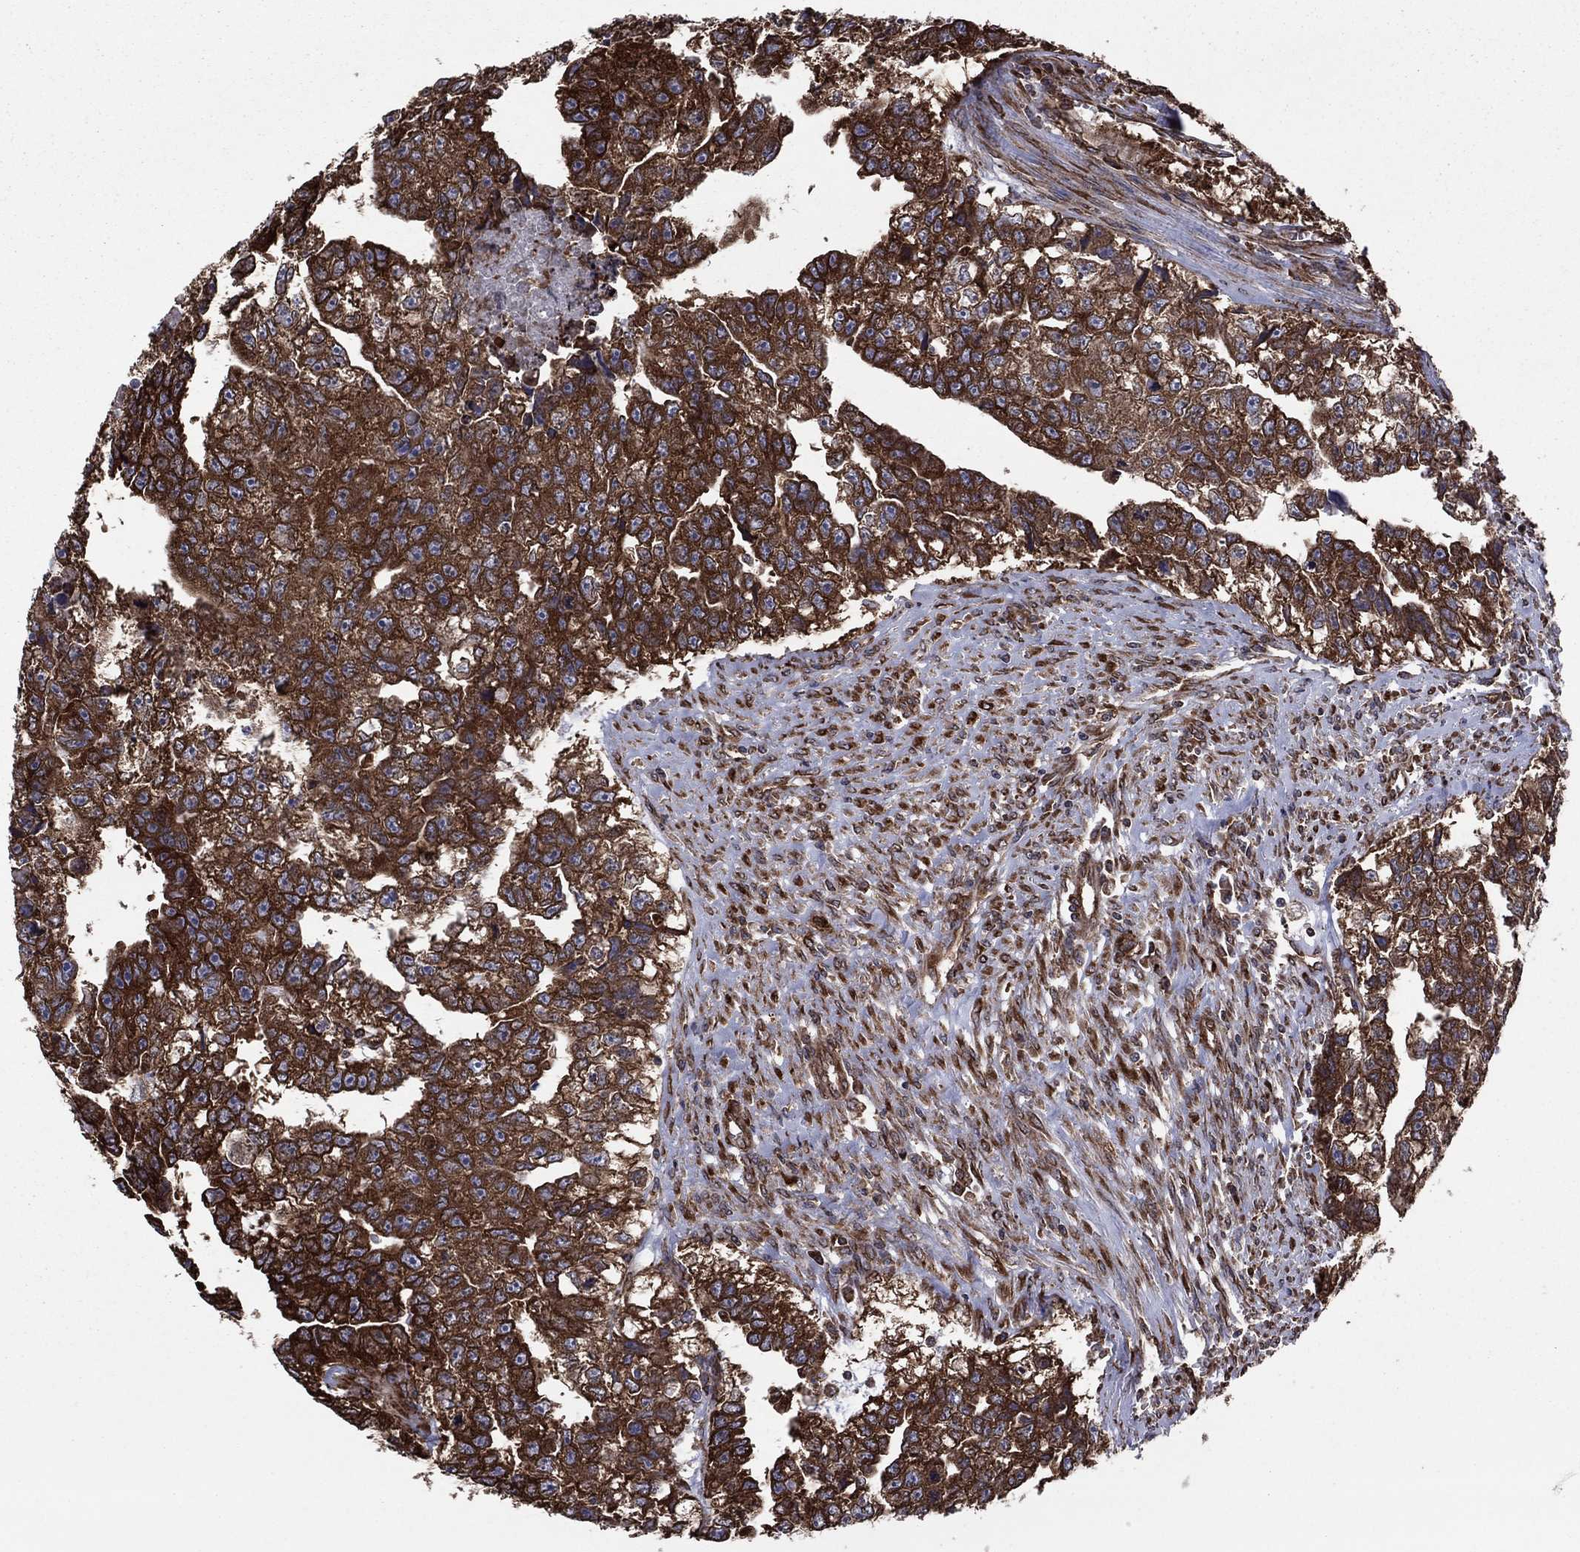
{"staining": {"intensity": "strong", "quantity": ">75%", "location": "cytoplasmic/membranous"}, "tissue": "testis cancer", "cell_type": "Tumor cells", "image_type": "cancer", "snomed": [{"axis": "morphology", "description": "Carcinoma, Embryonal, NOS"}, {"axis": "morphology", "description": "Teratoma, malignant, NOS"}, {"axis": "topography", "description": "Testis"}], "caption": "This photomicrograph demonstrates IHC staining of testis cancer (embryonal carcinoma), with high strong cytoplasmic/membranous staining in about >75% of tumor cells.", "gene": "YBX1", "patient": {"sex": "male", "age": 44}}